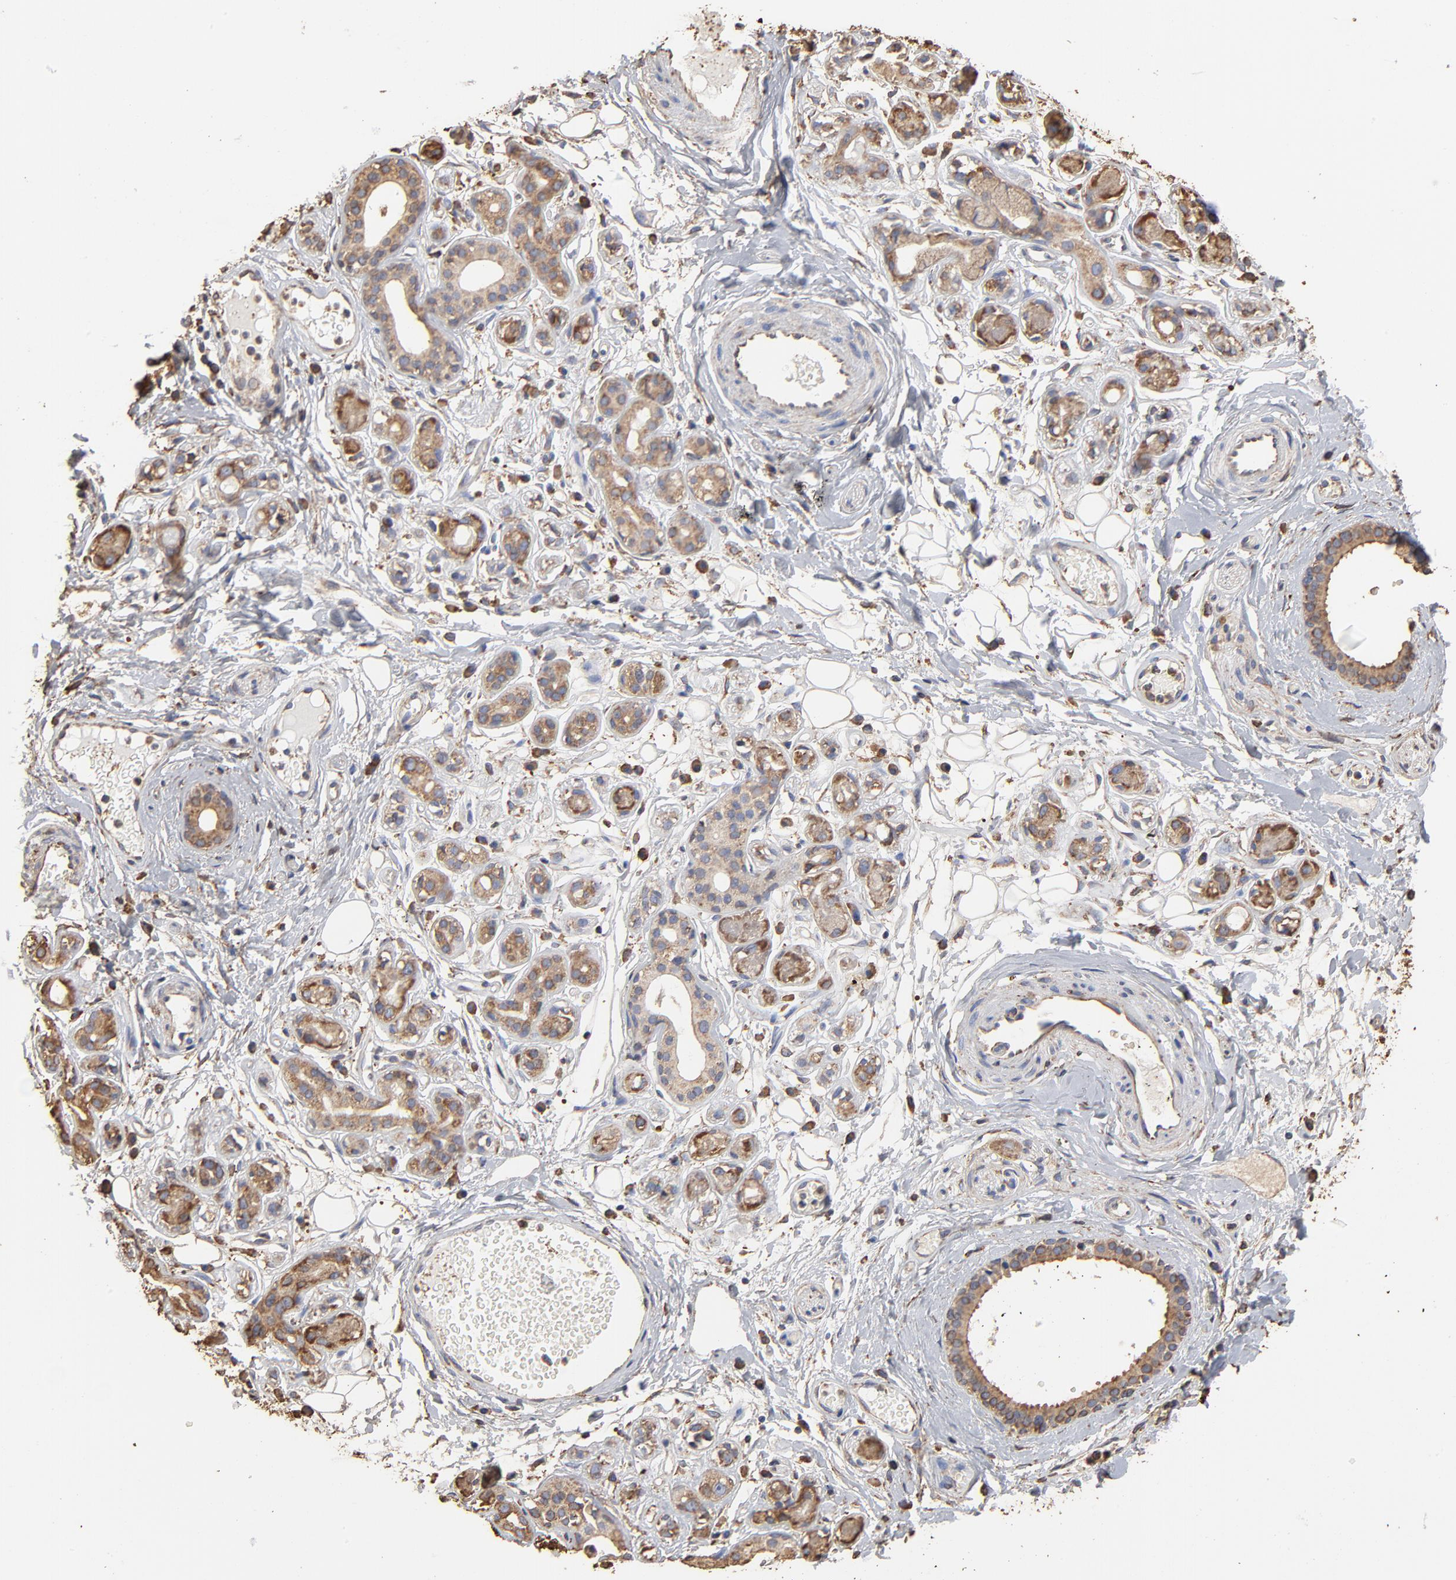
{"staining": {"intensity": "moderate", "quantity": "25%-75%", "location": "cytoplasmic/membranous"}, "tissue": "salivary gland", "cell_type": "Glandular cells", "image_type": "normal", "snomed": [{"axis": "morphology", "description": "Normal tissue, NOS"}, {"axis": "topography", "description": "Salivary gland"}], "caption": "Brown immunohistochemical staining in benign salivary gland shows moderate cytoplasmic/membranous staining in about 25%-75% of glandular cells.", "gene": "PDIA3", "patient": {"sex": "male", "age": 54}}